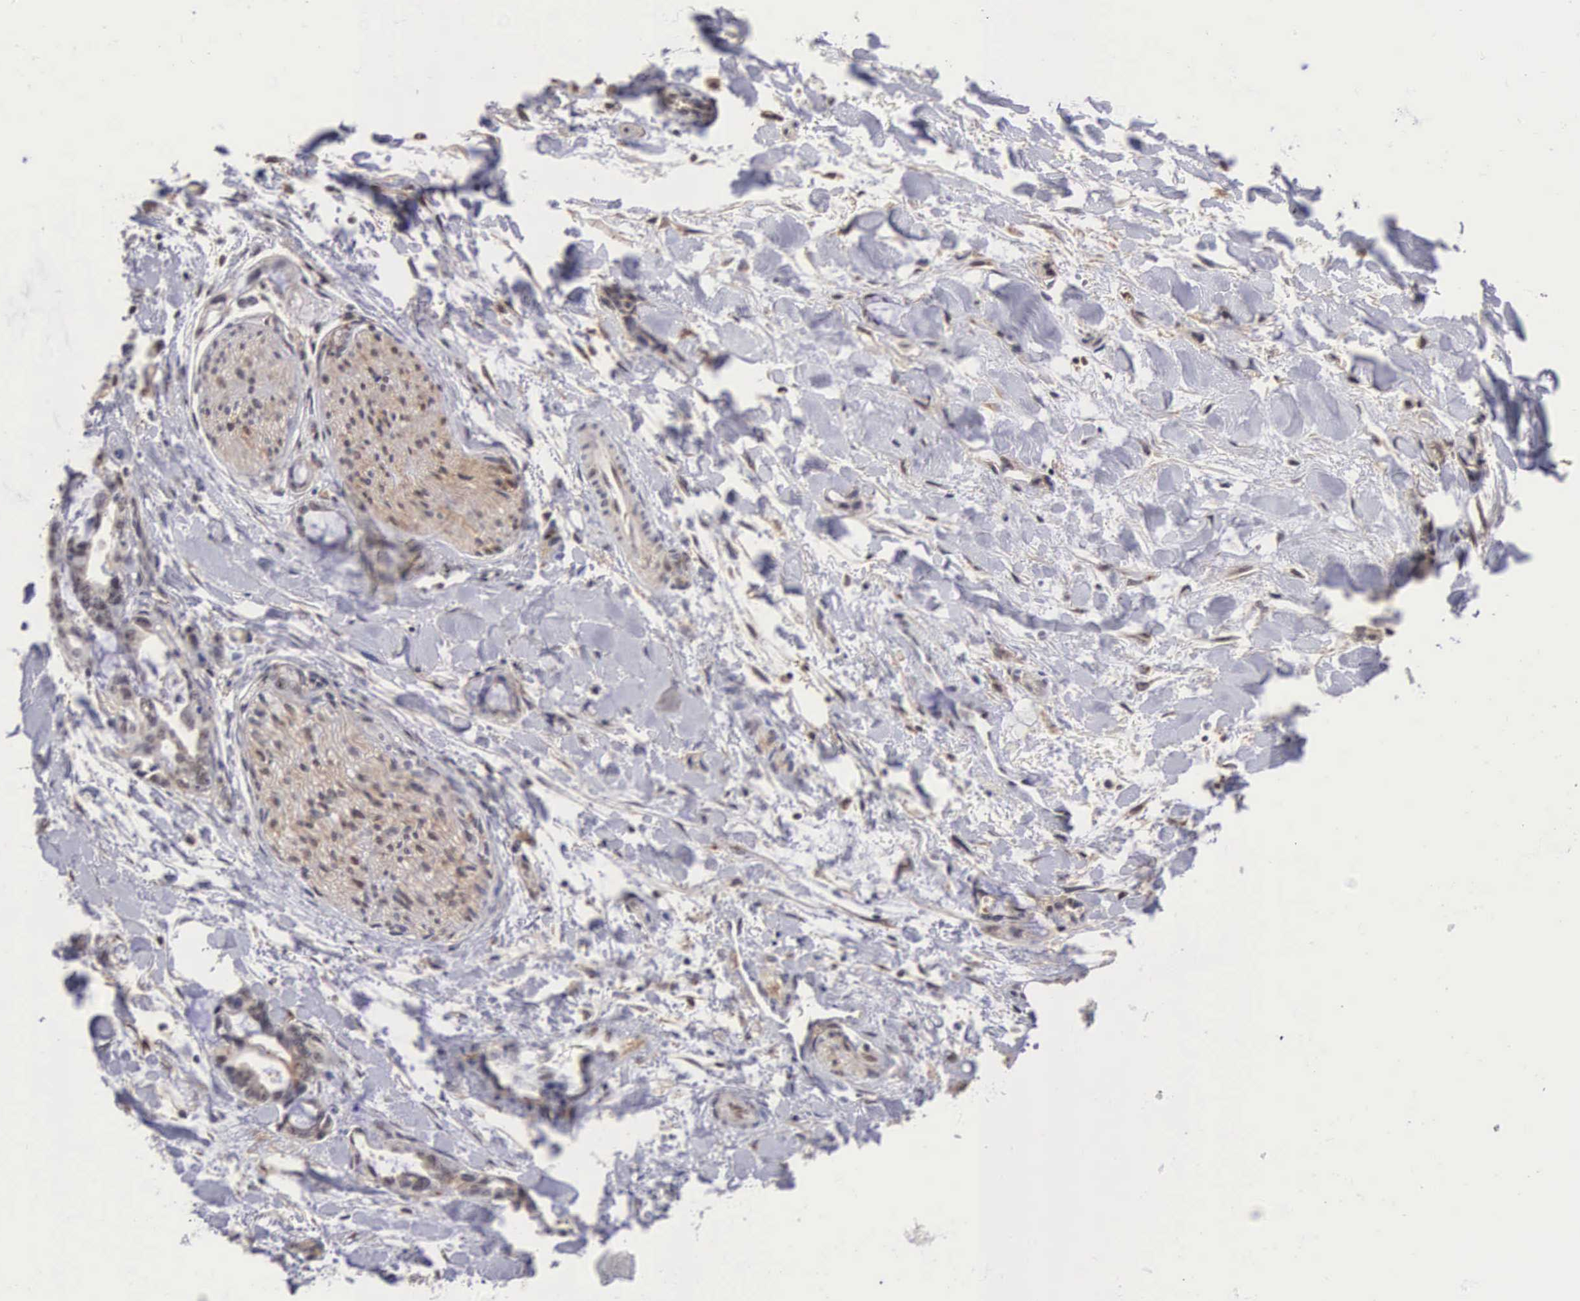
{"staining": {"intensity": "weak", "quantity": "25%-75%", "location": "cytoplasmic/membranous"}, "tissue": "pancreatic cancer", "cell_type": "Tumor cells", "image_type": "cancer", "snomed": [{"axis": "morphology", "description": "Adenocarcinoma, NOS"}, {"axis": "topography", "description": "Pancreas"}], "caption": "The micrograph shows staining of pancreatic adenocarcinoma, revealing weak cytoplasmic/membranous protein expression (brown color) within tumor cells. Nuclei are stained in blue.", "gene": "NR4A2", "patient": {"sex": "female", "age": 70}}